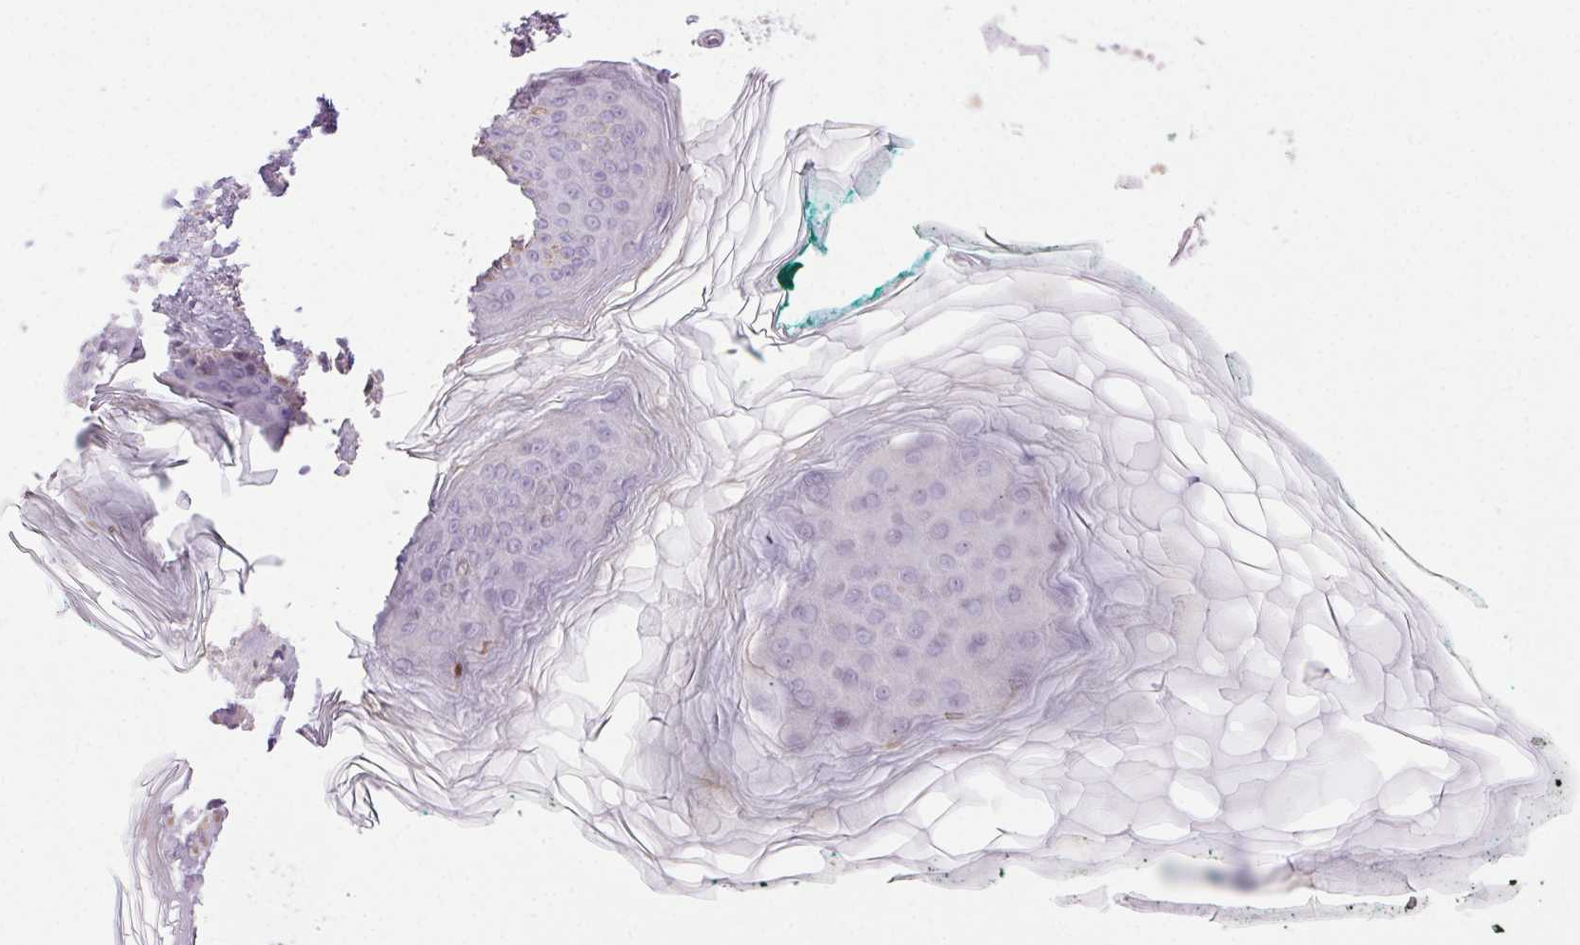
{"staining": {"intensity": "negative", "quantity": "none", "location": "none"}, "tissue": "skin", "cell_type": "Fibroblasts", "image_type": "normal", "snomed": [{"axis": "morphology", "description": "Normal tissue, NOS"}, {"axis": "topography", "description": "Skin"}, {"axis": "topography", "description": "Peripheral nerve tissue"}], "caption": "Protein analysis of benign skin shows no significant expression in fibroblasts. (DAB IHC, high magnification).", "gene": "SYT11", "patient": {"sex": "female", "age": 45}}